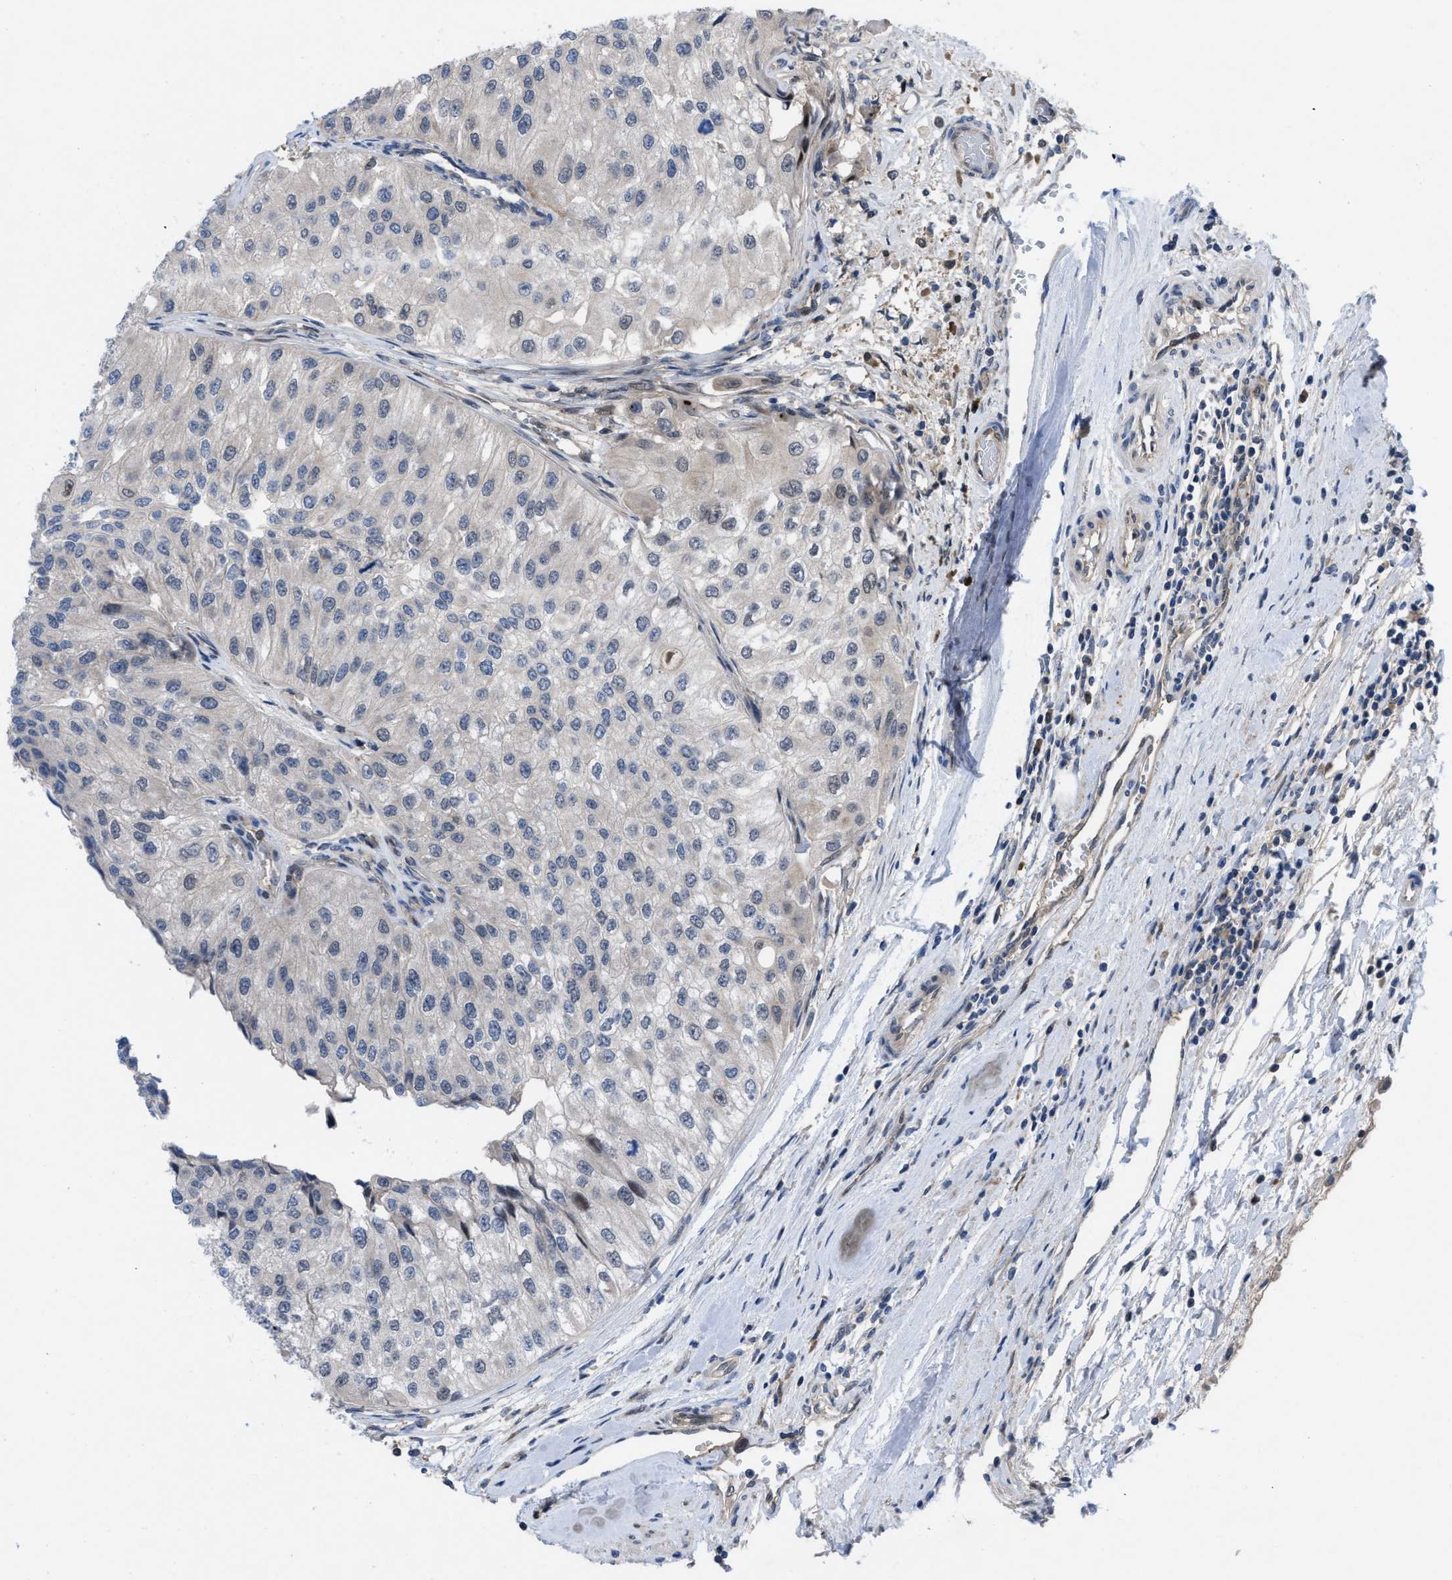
{"staining": {"intensity": "negative", "quantity": "none", "location": "none"}, "tissue": "urothelial cancer", "cell_type": "Tumor cells", "image_type": "cancer", "snomed": [{"axis": "morphology", "description": "Urothelial carcinoma, High grade"}, {"axis": "topography", "description": "Kidney"}, {"axis": "topography", "description": "Urinary bladder"}], "caption": "Immunohistochemical staining of high-grade urothelial carcinoma displays no significant positivity in tumor cells.", "gene": "IL17RE", "patient": {"sex": "male", "age": 77}}